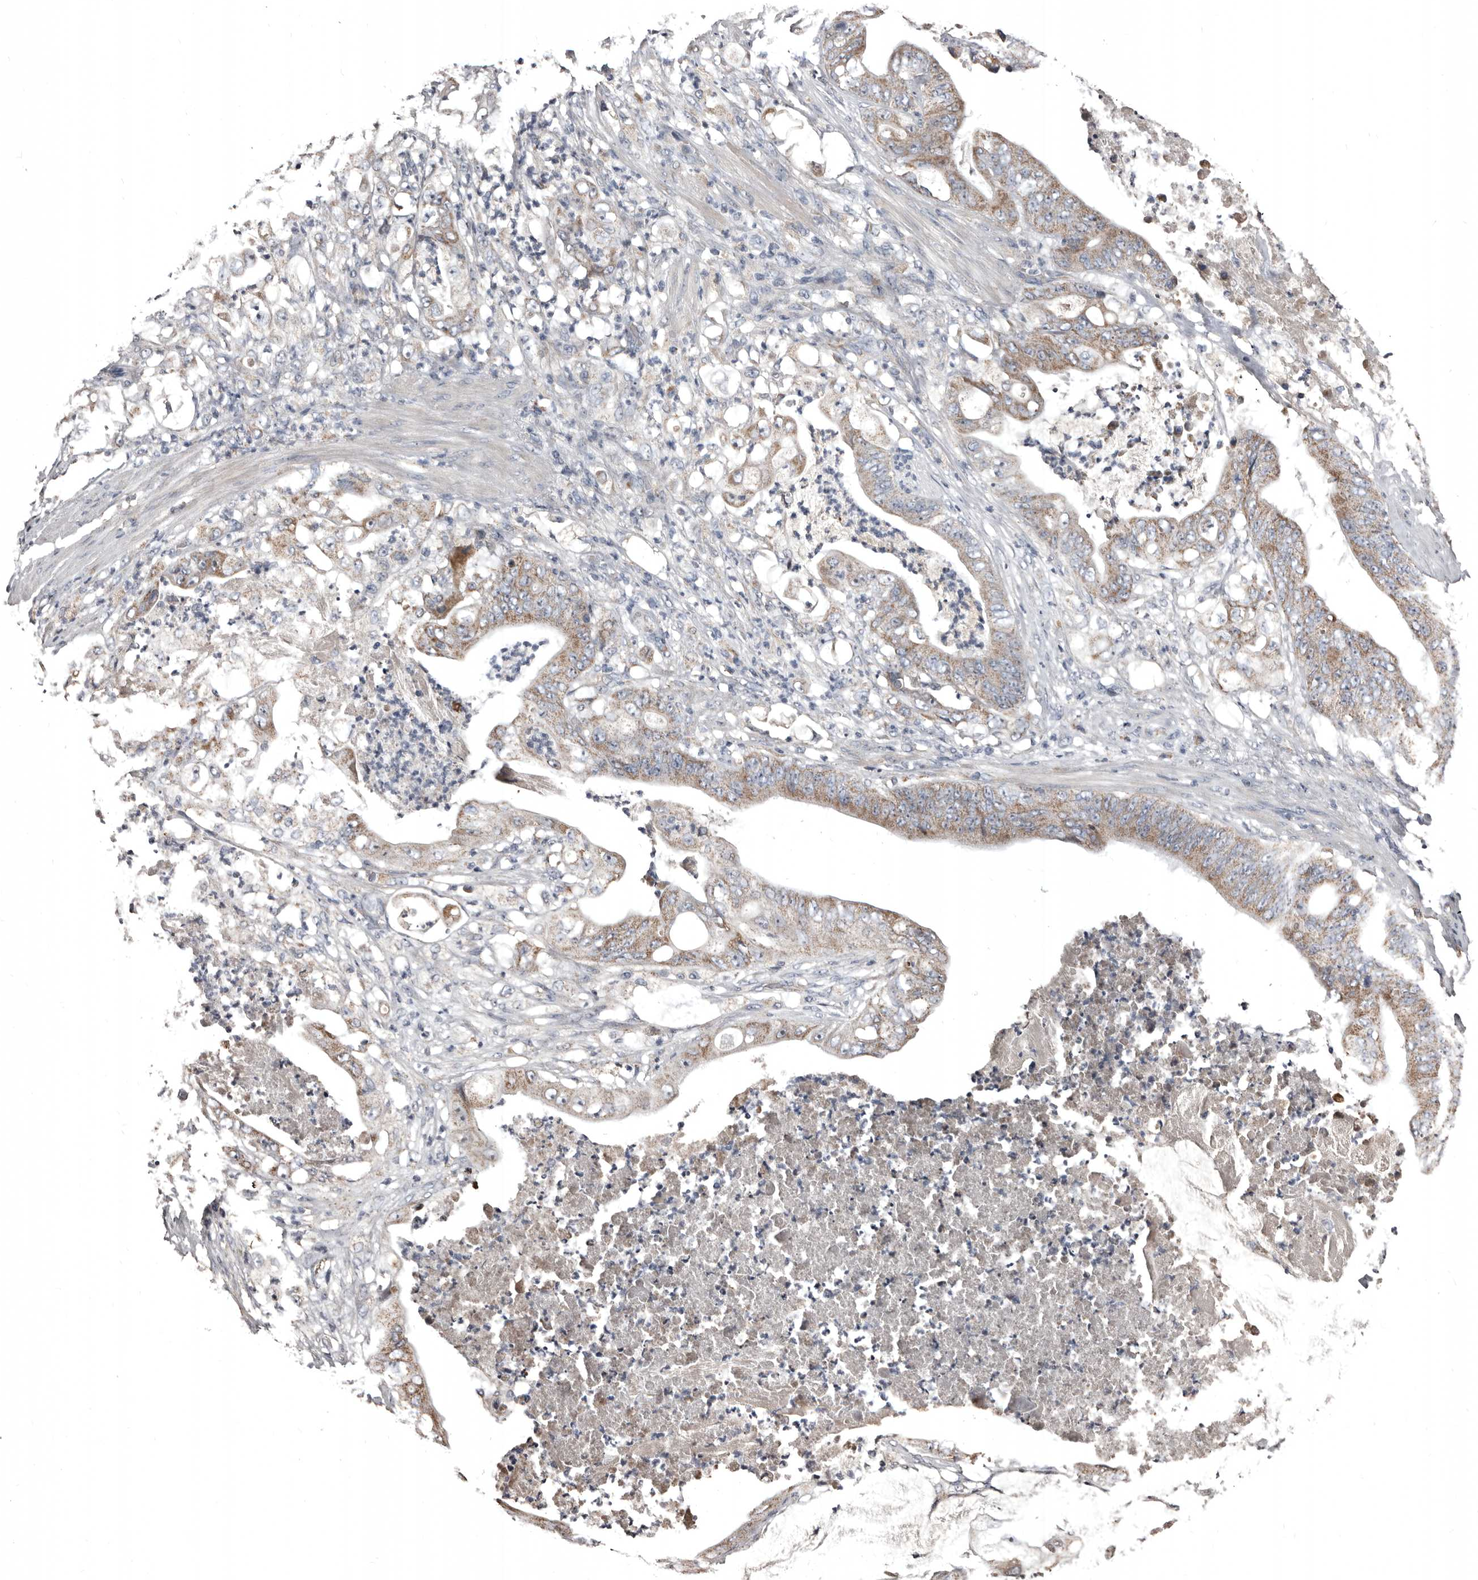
{"staining": {"intensity": "weak", "quantity": ">75%", "location": "cytoplasmic/membranous"}, "tissue": "stomach cancer", "cell_type": "Tumor cells", "image_type": "cancer", "snomed": [{"axis": "morphology", "description": "Adenocarcinoma, NOS"}, {"axis": "topography", "description": "Stomach"}], "caption": "Protein expression by IHC exhibits weak cytoplasmic/membranous staining in about >75% of tumor cells in stomach adenocarcinoma.", "gene": "GREB1", "patient": {"sex": "female", "age": 73}}